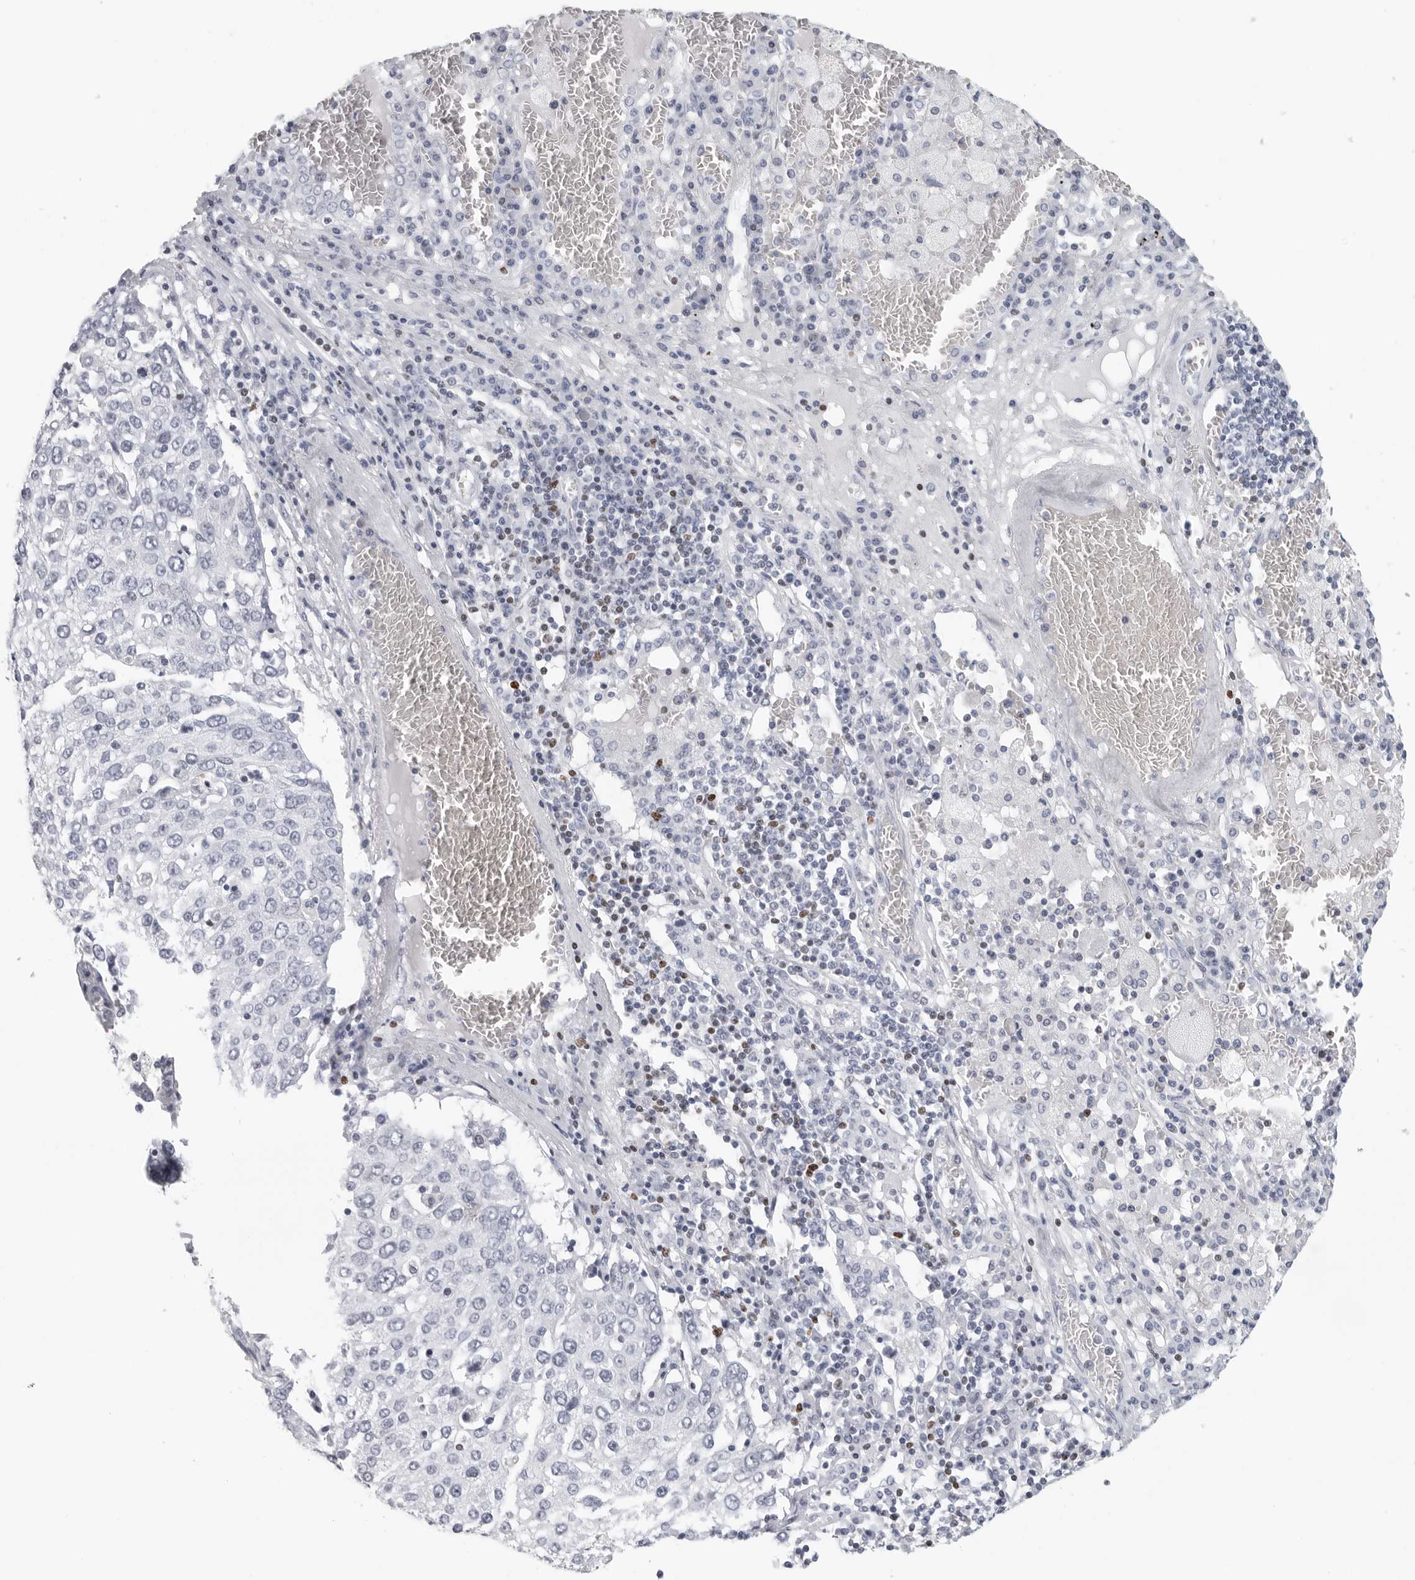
{"staining": {"intensity": "negative", "quantity": "none", "location": "none"}, "tissue": "lung cancer", "cell_type": "Tumor cells", "image_type": "cancer", "snomed": [{"axis": "morphology", "description": "Squamous cell carcinoma, NOS"}, {"axis": "topography", "description": "Lung"}], "caption": "Lung cancer was stained to show a protein in brown. There is no significant staining in tumor cells.", "gene": "SATB2", "patient": {"sex": "male", "age": 65}}